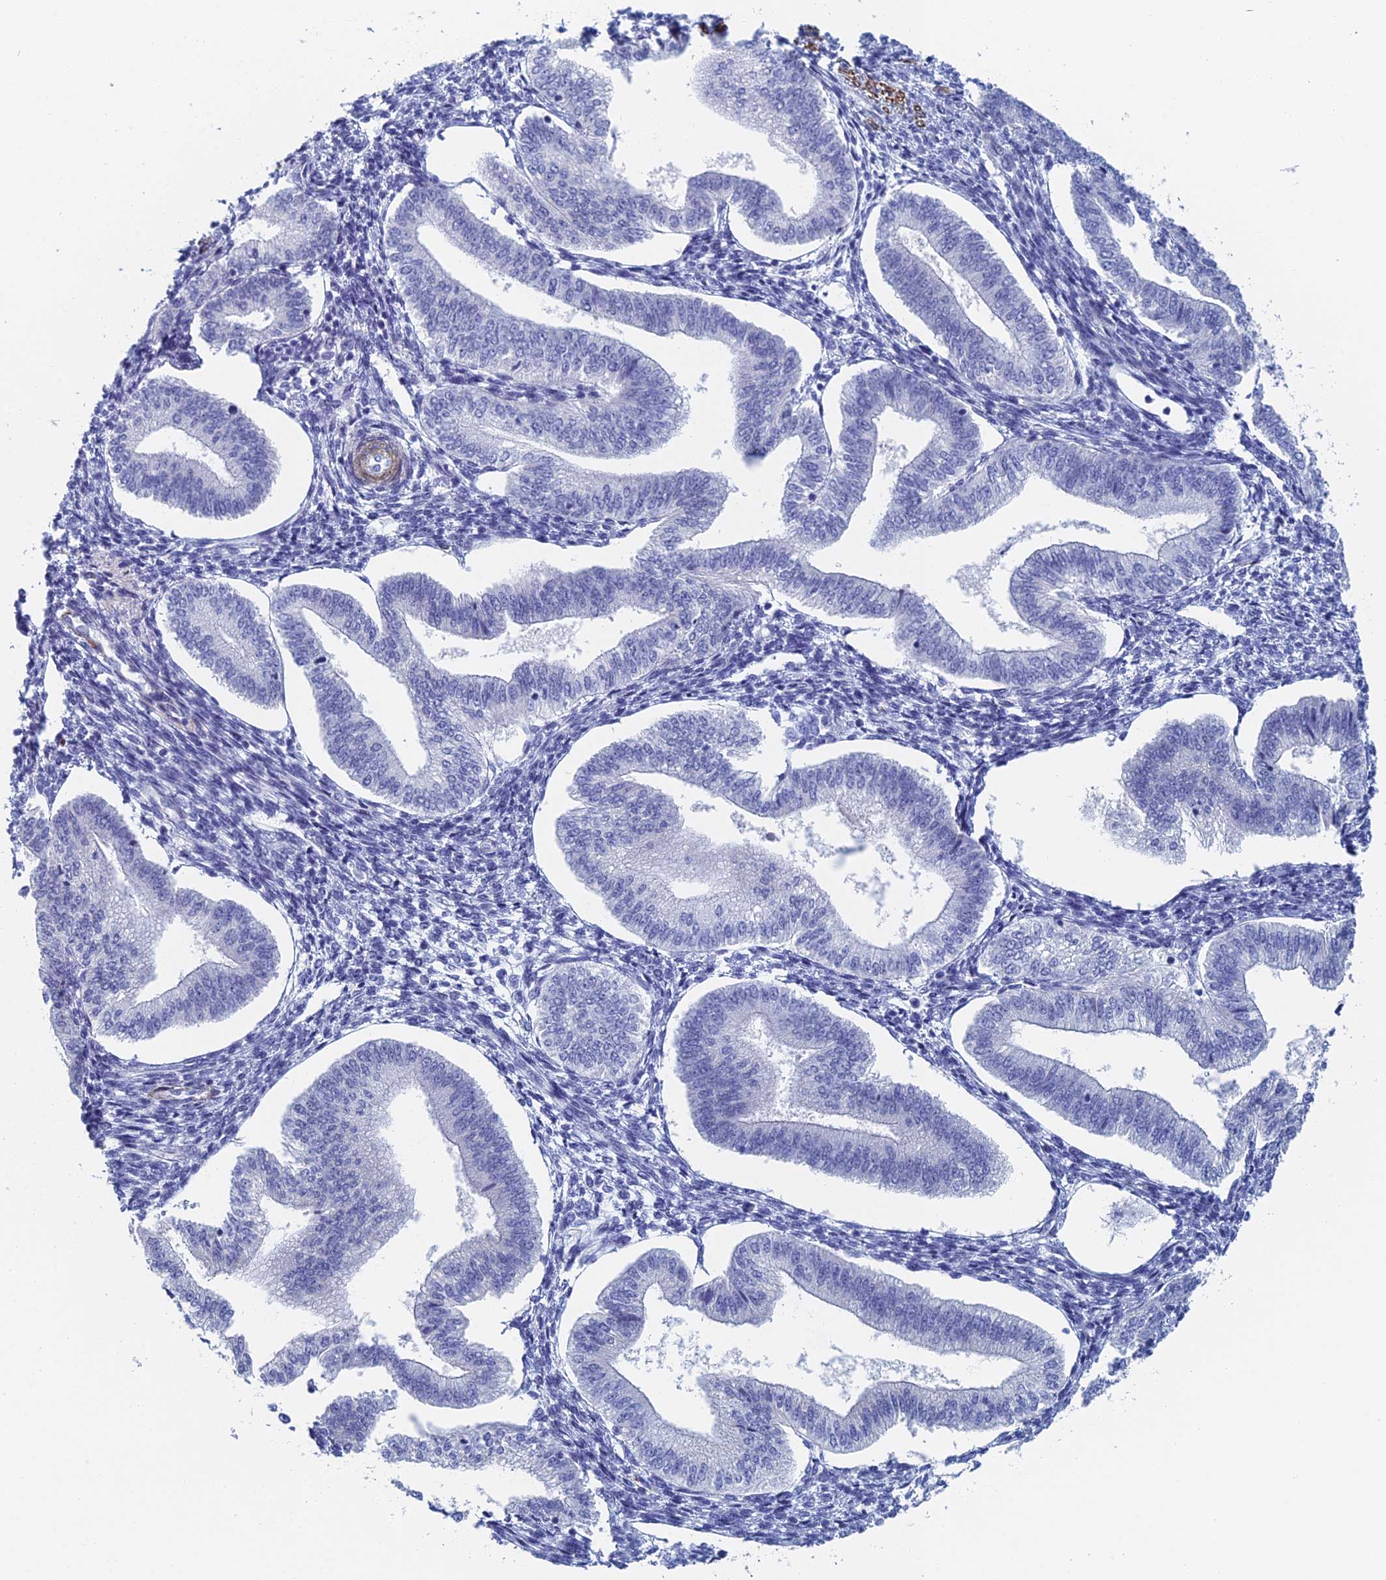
{"staining": {"intensity": "negative", "quantity": "none", "location": "none"}, "tissue": "endometrium", "cell_type": "Cells in endometrial stroma", "image_type": "normal", "snomed": [{"axis": "morphology", "description": "Normal tissue, NOS"}, {"axis": "topography", "description": "Endometrium"}], "caption": "The histopathology image demonstrates no significant positivity in cells in endometrial stroma of endometrium.", "gene": "KCNK18", "patient": {"sex": "female", "age": 34}}